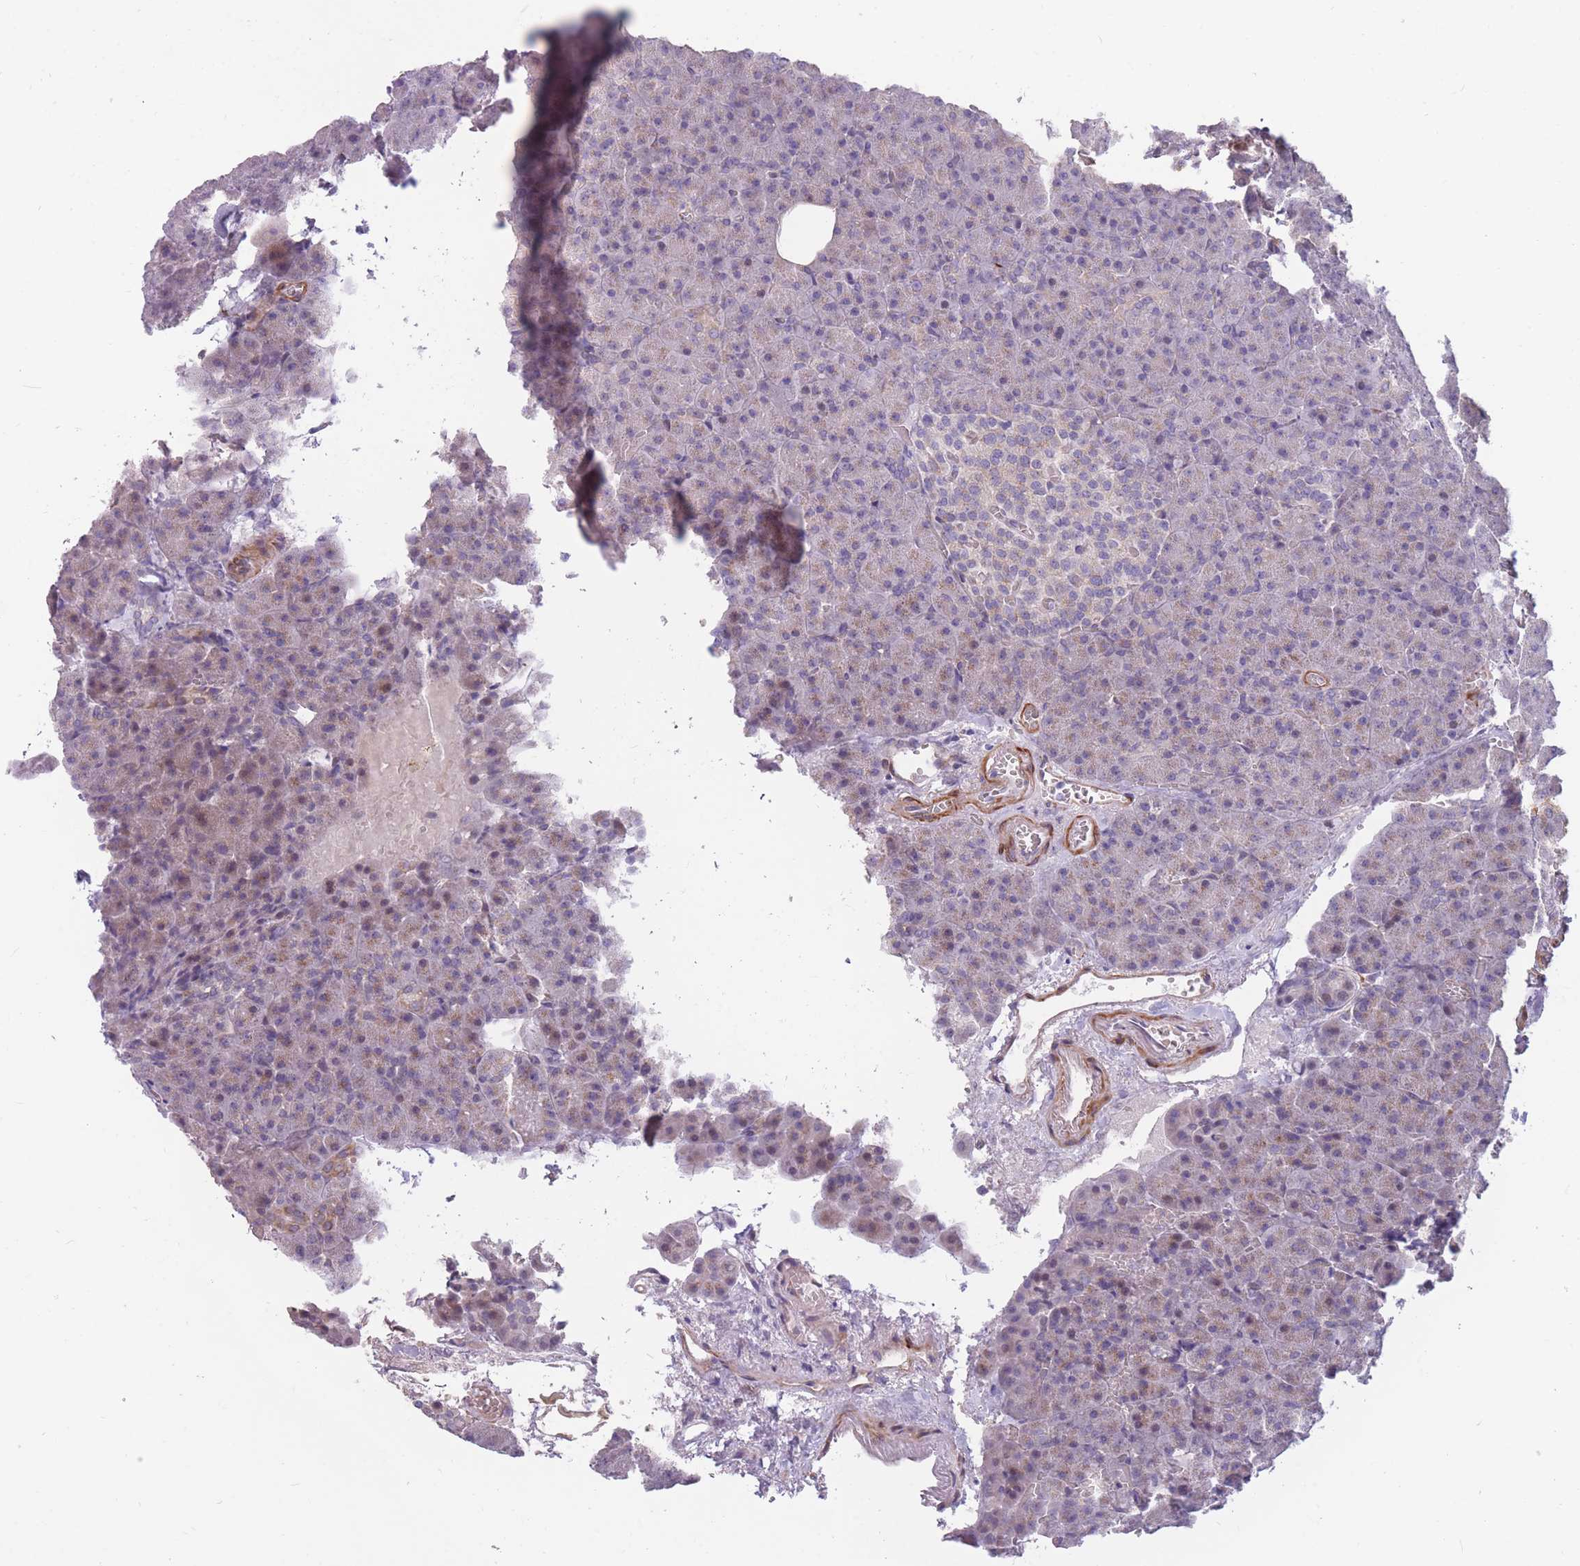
{"staining": {"intensity": "weak", "quantity": "25%-75%", "location": "cytoplasmic/membranous"}, "tissue": "pancreas", "cell_type": "Exocrine glandular cells", "image_type": "normal", "snomed": [{"axis": "morphology", "description": "Normal tissue, NOS"}, {"axis": "topography", "description": "Pancreas"}], "caption": "The micrograph reveals immunohistochemical staining of normal pancreas. There is weak cytoplasmic/membranous expression is present in about 25%-75% of exocrine glandular cells. (Brightfield microscopy of DAB IHC at high magnification).", "gene": "CCNQ", "patient": {"sex": "female", "age": 74}}